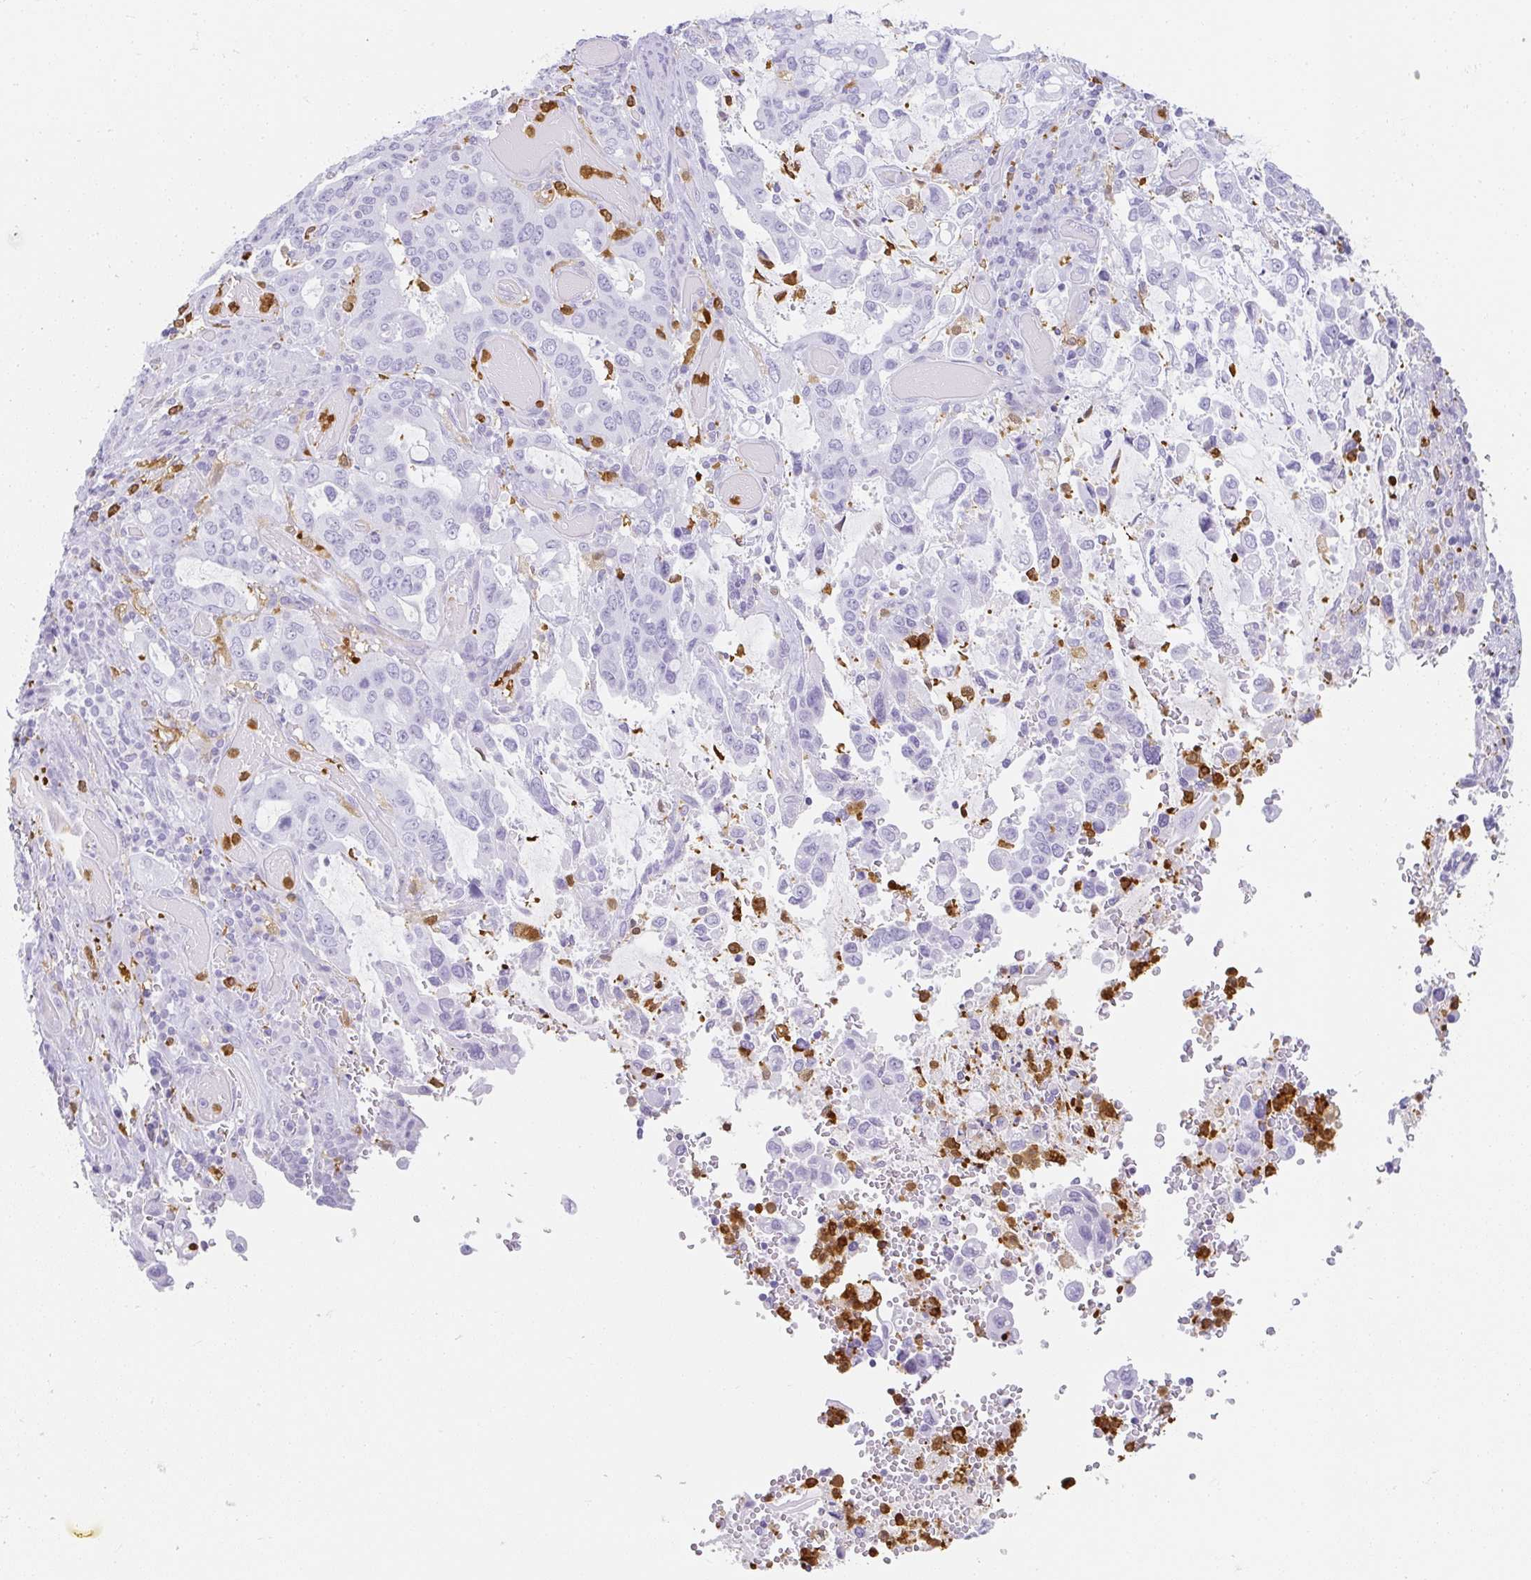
{"staining": {"intensity": "negative", "quantity": "none", "location": "none"}, "tissue": "stomach cancer", "cell_type": "Tumor cells", "image_type": "cancer", "snomed": [{"axis": "morphology", "description": "Adenocarcinoma, NOS"}, {"axis": "topography", "description": "Stomach, upper"}, {"axis": "topography", "description": "Stomach"}], "caption": "This photomicrograph is of stomach adenocarcinoma stained with immunohistochemistry (IHC) to label a protein in brown with the nuclei are counter-stained blue. There is no expression in tumor cells. (IHC, brightfield microscopy, high magnification).", "gene": "HK3", "patient": {"sex": "male", "age": 62}}